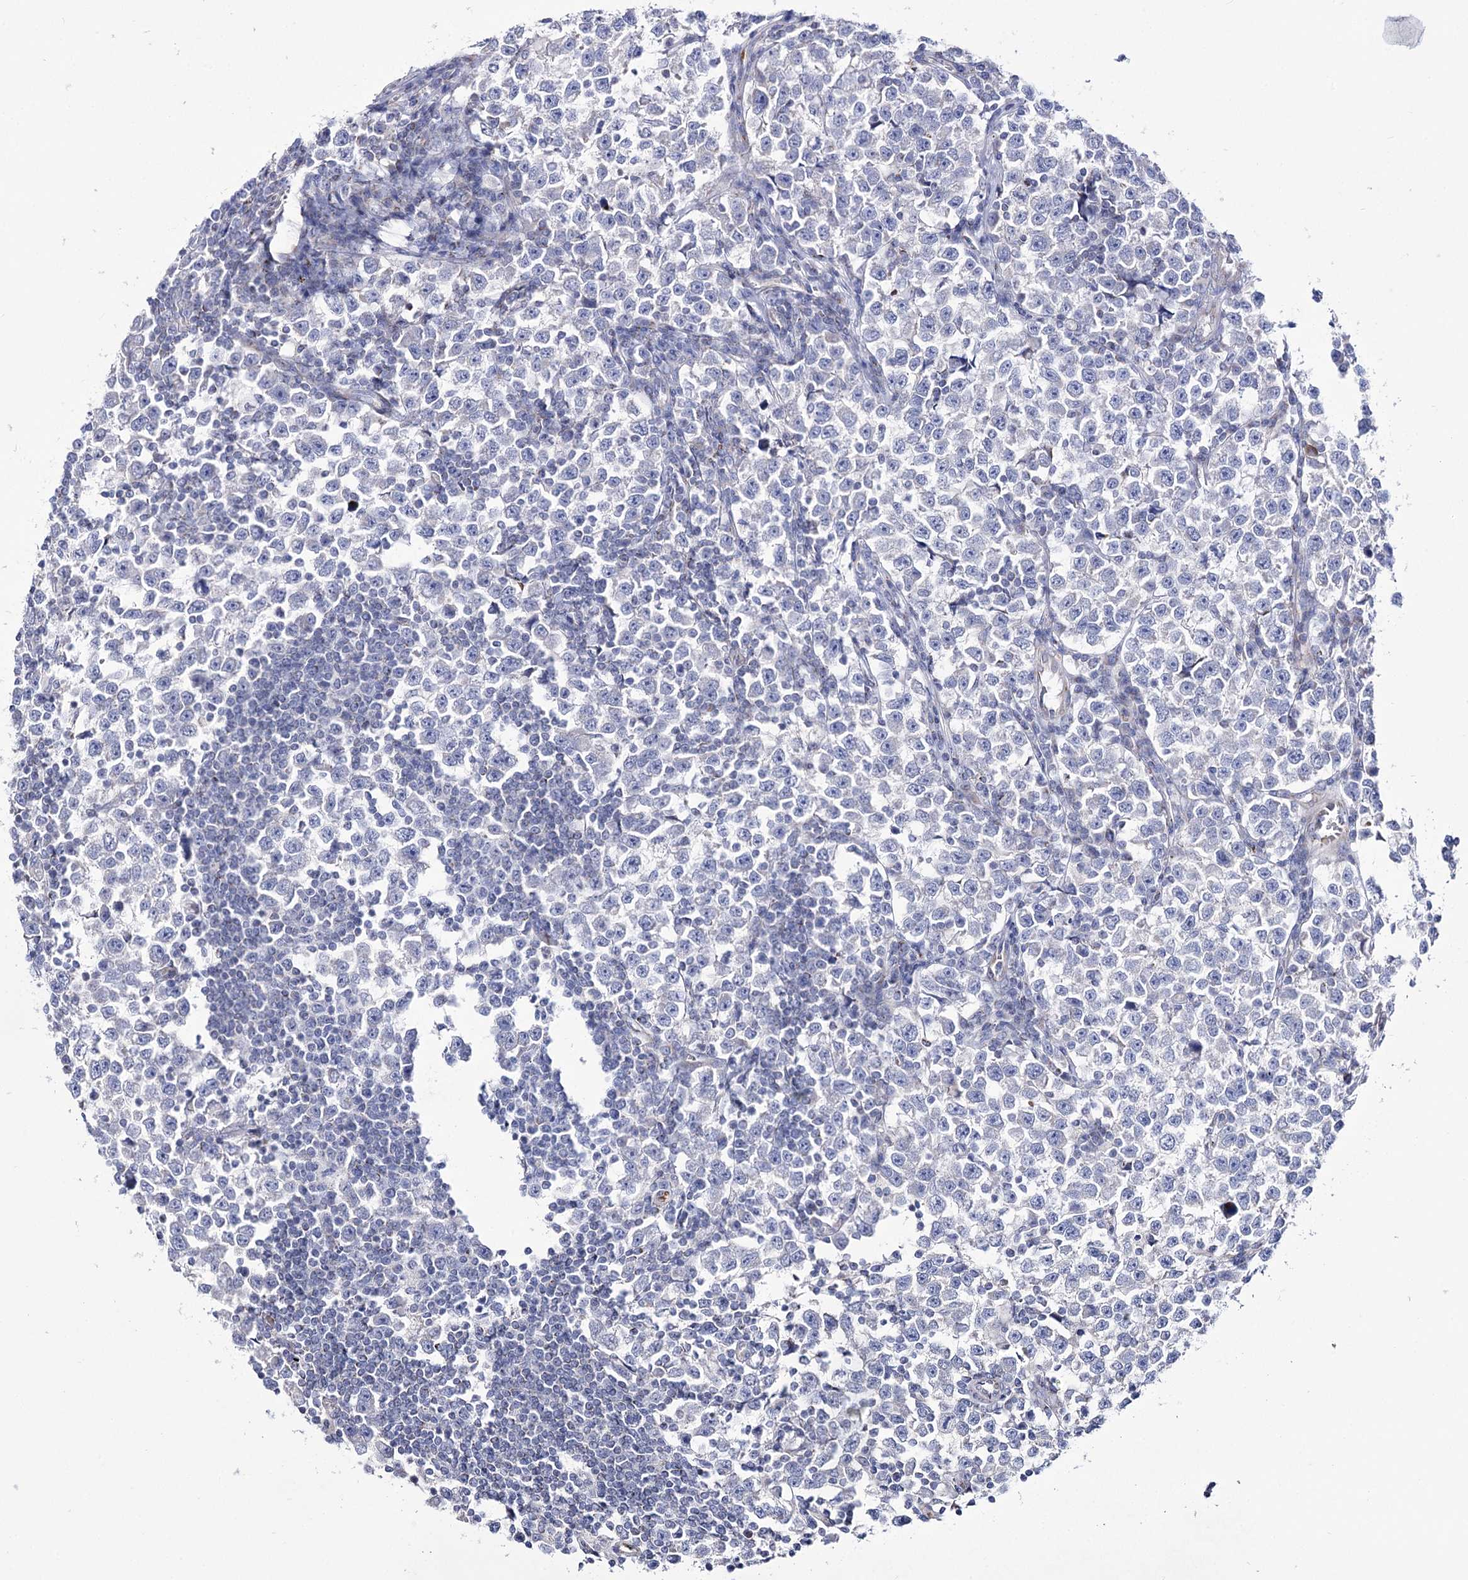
{"staining": {"intensity": "negative", "quantity": "none", "location": "none"}, "tissue": "testis cancer", "cell_type": "Tumor cells", "image_type": "cancer", "snomed": [{"axis": "morphology", "description": "Normal tissue, NOS"}, {"axis": "morphology", "description": "Seminoma, NOS"}, {"axis": "topography", "description": "Testis"}], "caption": "High power microscopy histopathology image of an immunohistochemistry (IHC) image of testis seminoma, revealing no significant expression in tumor cells.", "gene": "OSBPL5", "patient": {"sex": "male", "age": 43}}